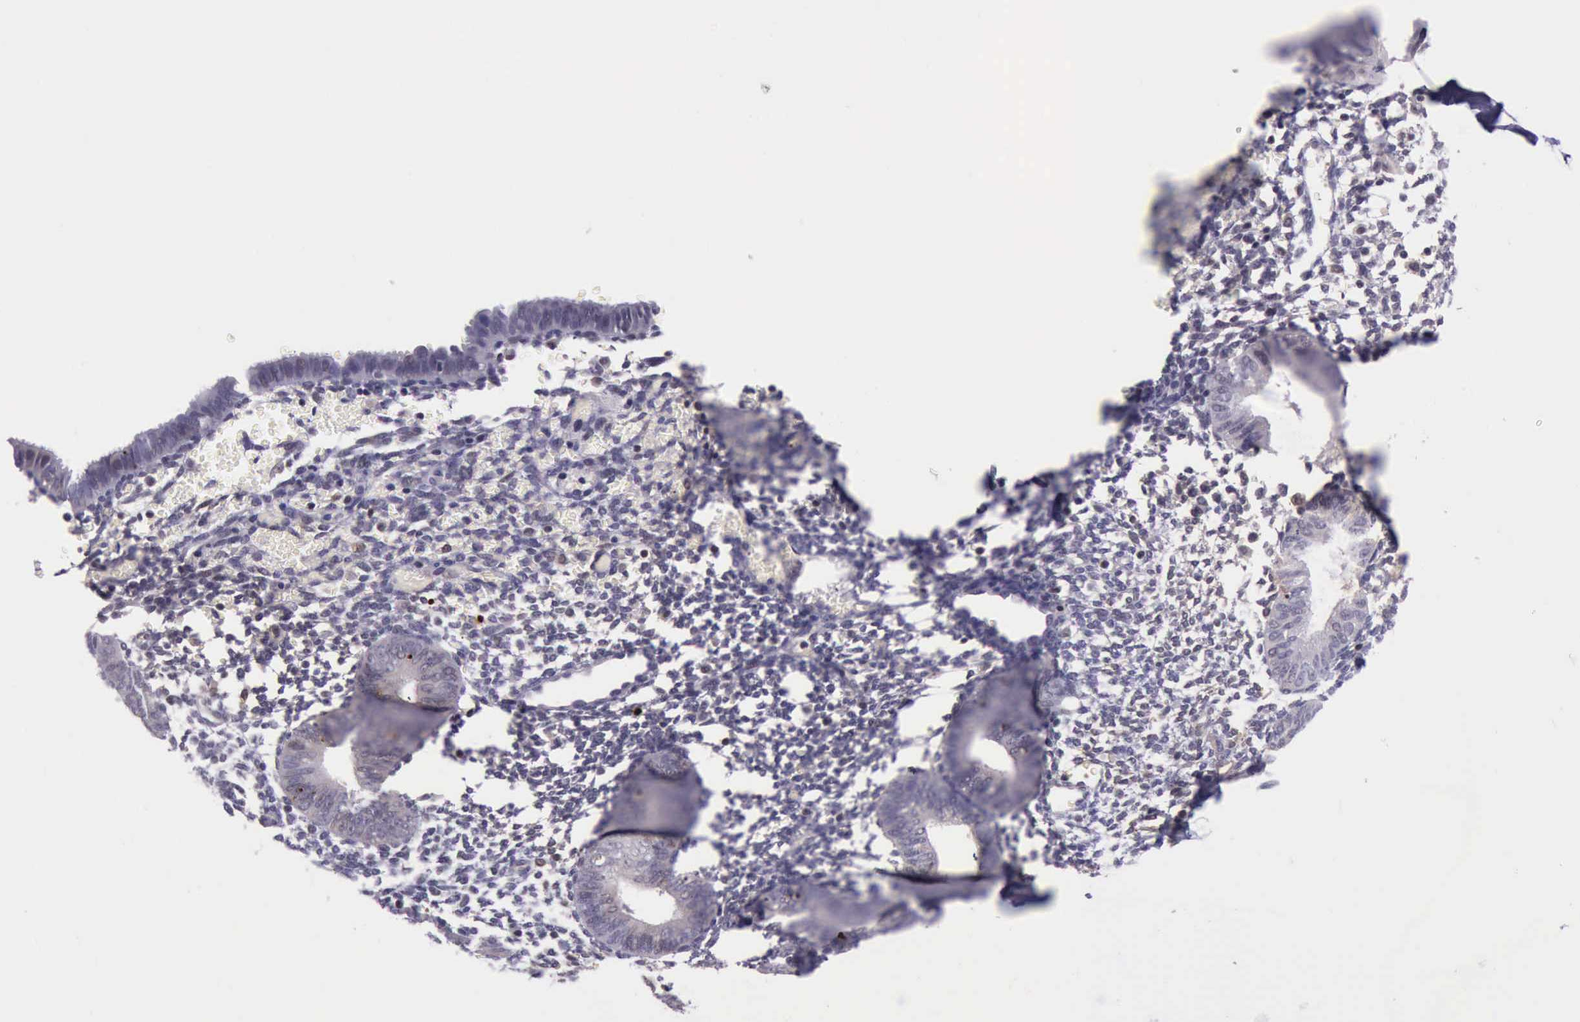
{"staining": {"intensity": "negative", "quantity": "none", "location": "none"}, "tissue": "endometrium", "cell_type": "Cells in endometrial stroma", "image_type": "normal", "snomed": [{"axis": "morphology", "description": "Normal tissue, NOS"}, {"axis": "topography", "description": "Endometrium"}], "caption": "This is an immunohistochemistry (IHC) histopathology image of normal human endometrium. There is no positivity in cells in endometrial stroma.", "gene": "PARP1", "patient": {"sex": "female", "age": 61}}